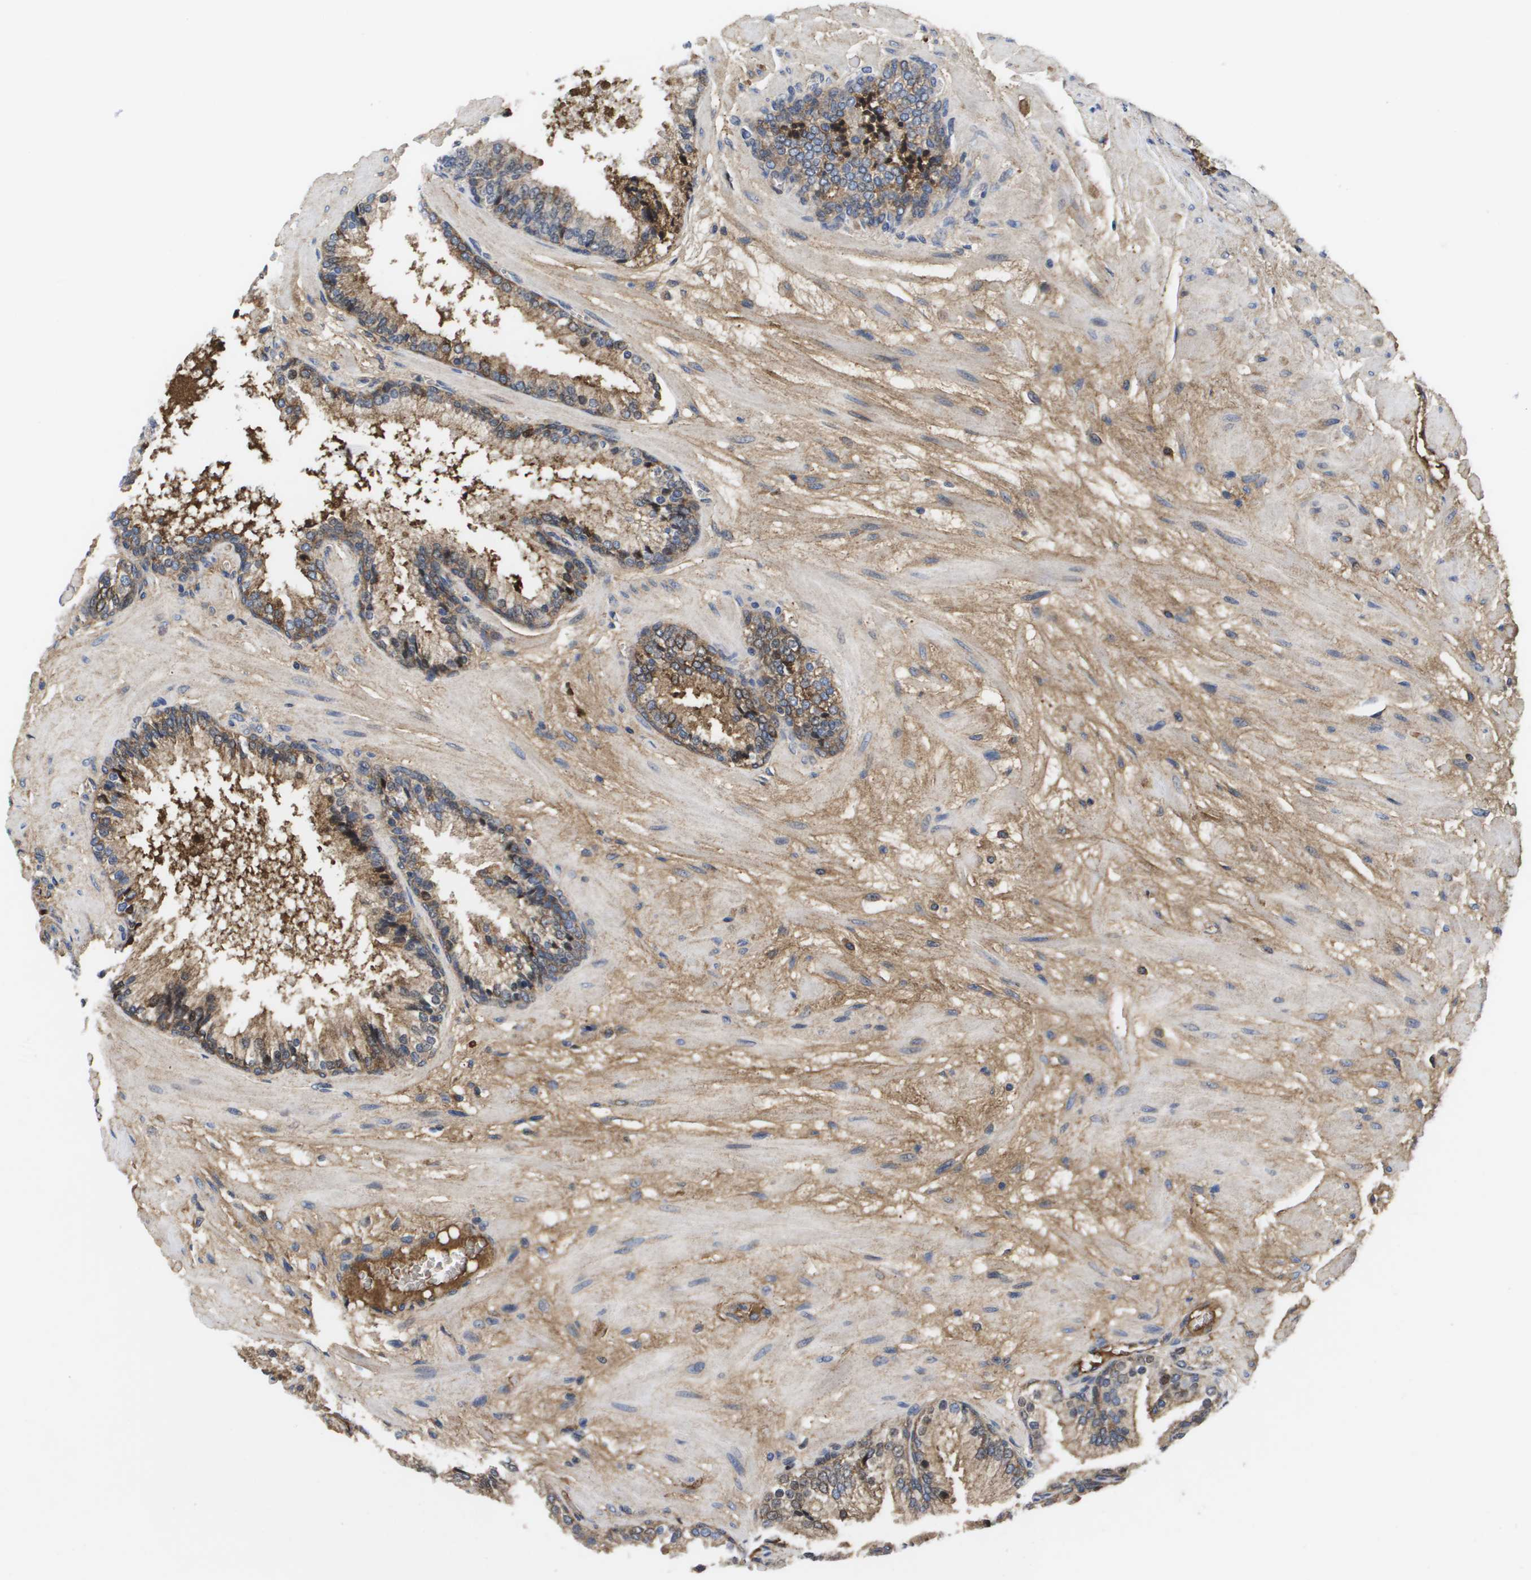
{"staining": {"intensity": "moderate", "quantity": ">75%", "location": "cytoplasmic/membranous"}, "tissue": "prostate cancer", "cell_type": "Tumor cells", "image_type": "cancer", "snomed": [{"axis": "morphology", "description": "Adenocarcinoma, Low grade"}, {"axis": "topography", "description": "Prostate"}], "caption": "Prostate low-grade adenocarcinoma tissue demonstrates moderate cytoplasmic/membranous staining in about >75% of tumor cells, visualized by immunohistochemistry.", "gene": "SERPINC1", "patient": {"sex": "male", "age": 63}}